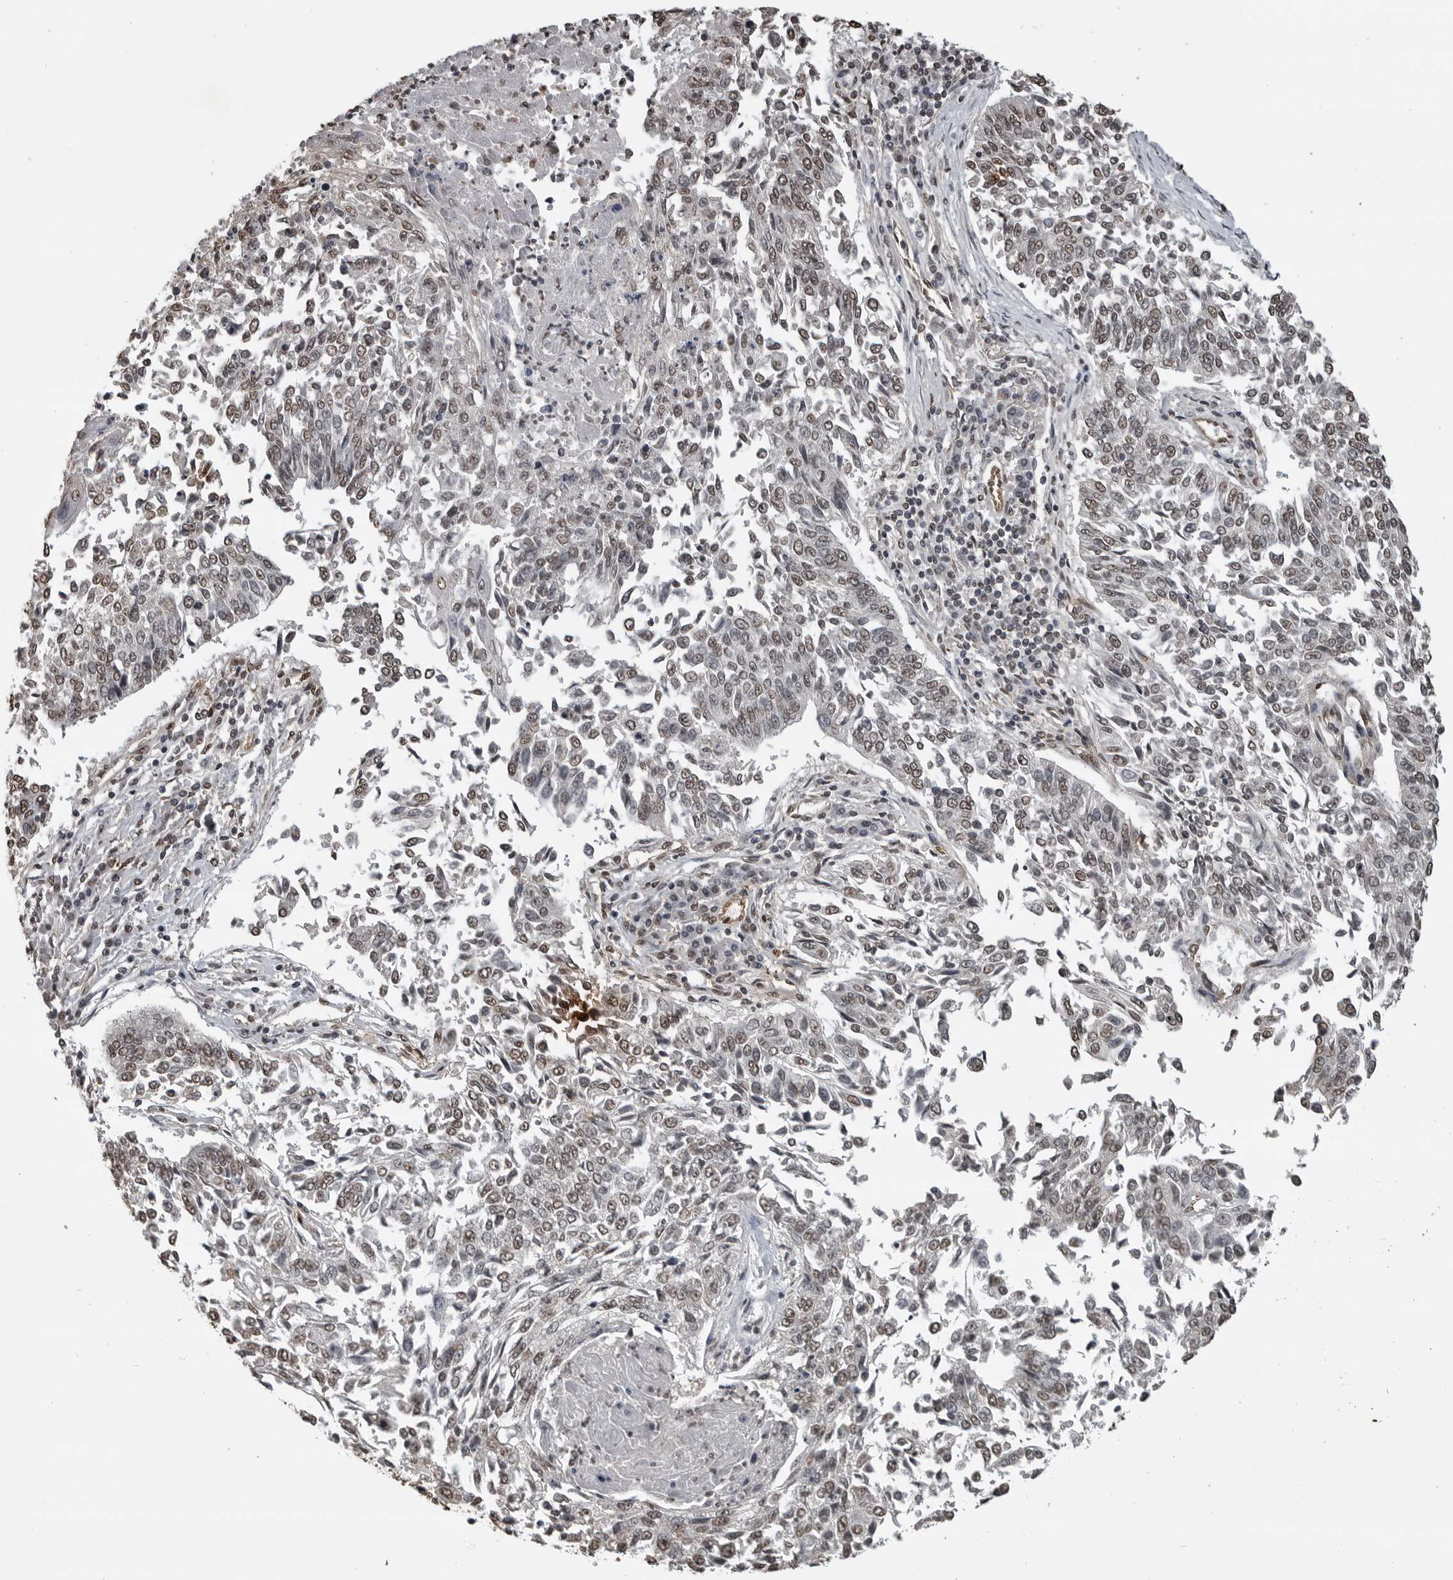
{"staining": {"intensity": "weak", "quantity": ">75%", "location": "nuclear"}, "tissue": "lung cancer", "cell_type": "Tumor cells", "image_type": "cancer", "snomed": [{"axis": "morphology", "description": "Normal tissue, NOS"}, {"axis": "morphology", "description": "Squamous cell carcinoma, NOS"}, {"axis": "topography", "description": "Cartilage tissue"}, {"axis": "topography", "description": "Bronchus"}, {"axis": "topography", "description": "Lung"}, {"axis": "topography", "description": "Peripheral nerve tissue"}], "caption": "DAB (3,3'-diaminobenzidine) immunohistochemical staining of human lung cancer (squamous cell carcinoma) demonstrates weak nuclear protein staining in about >75% of tumor cells. The staining was performed using DAB (3,3'-diaminobenzidine) to visualize the protein expression in brown, while the nuclei were stained in blue with hematoxylin (Magnification: 20x).", "gene": "SMAD2", "patient": {"sex": "female", "age": 49}}